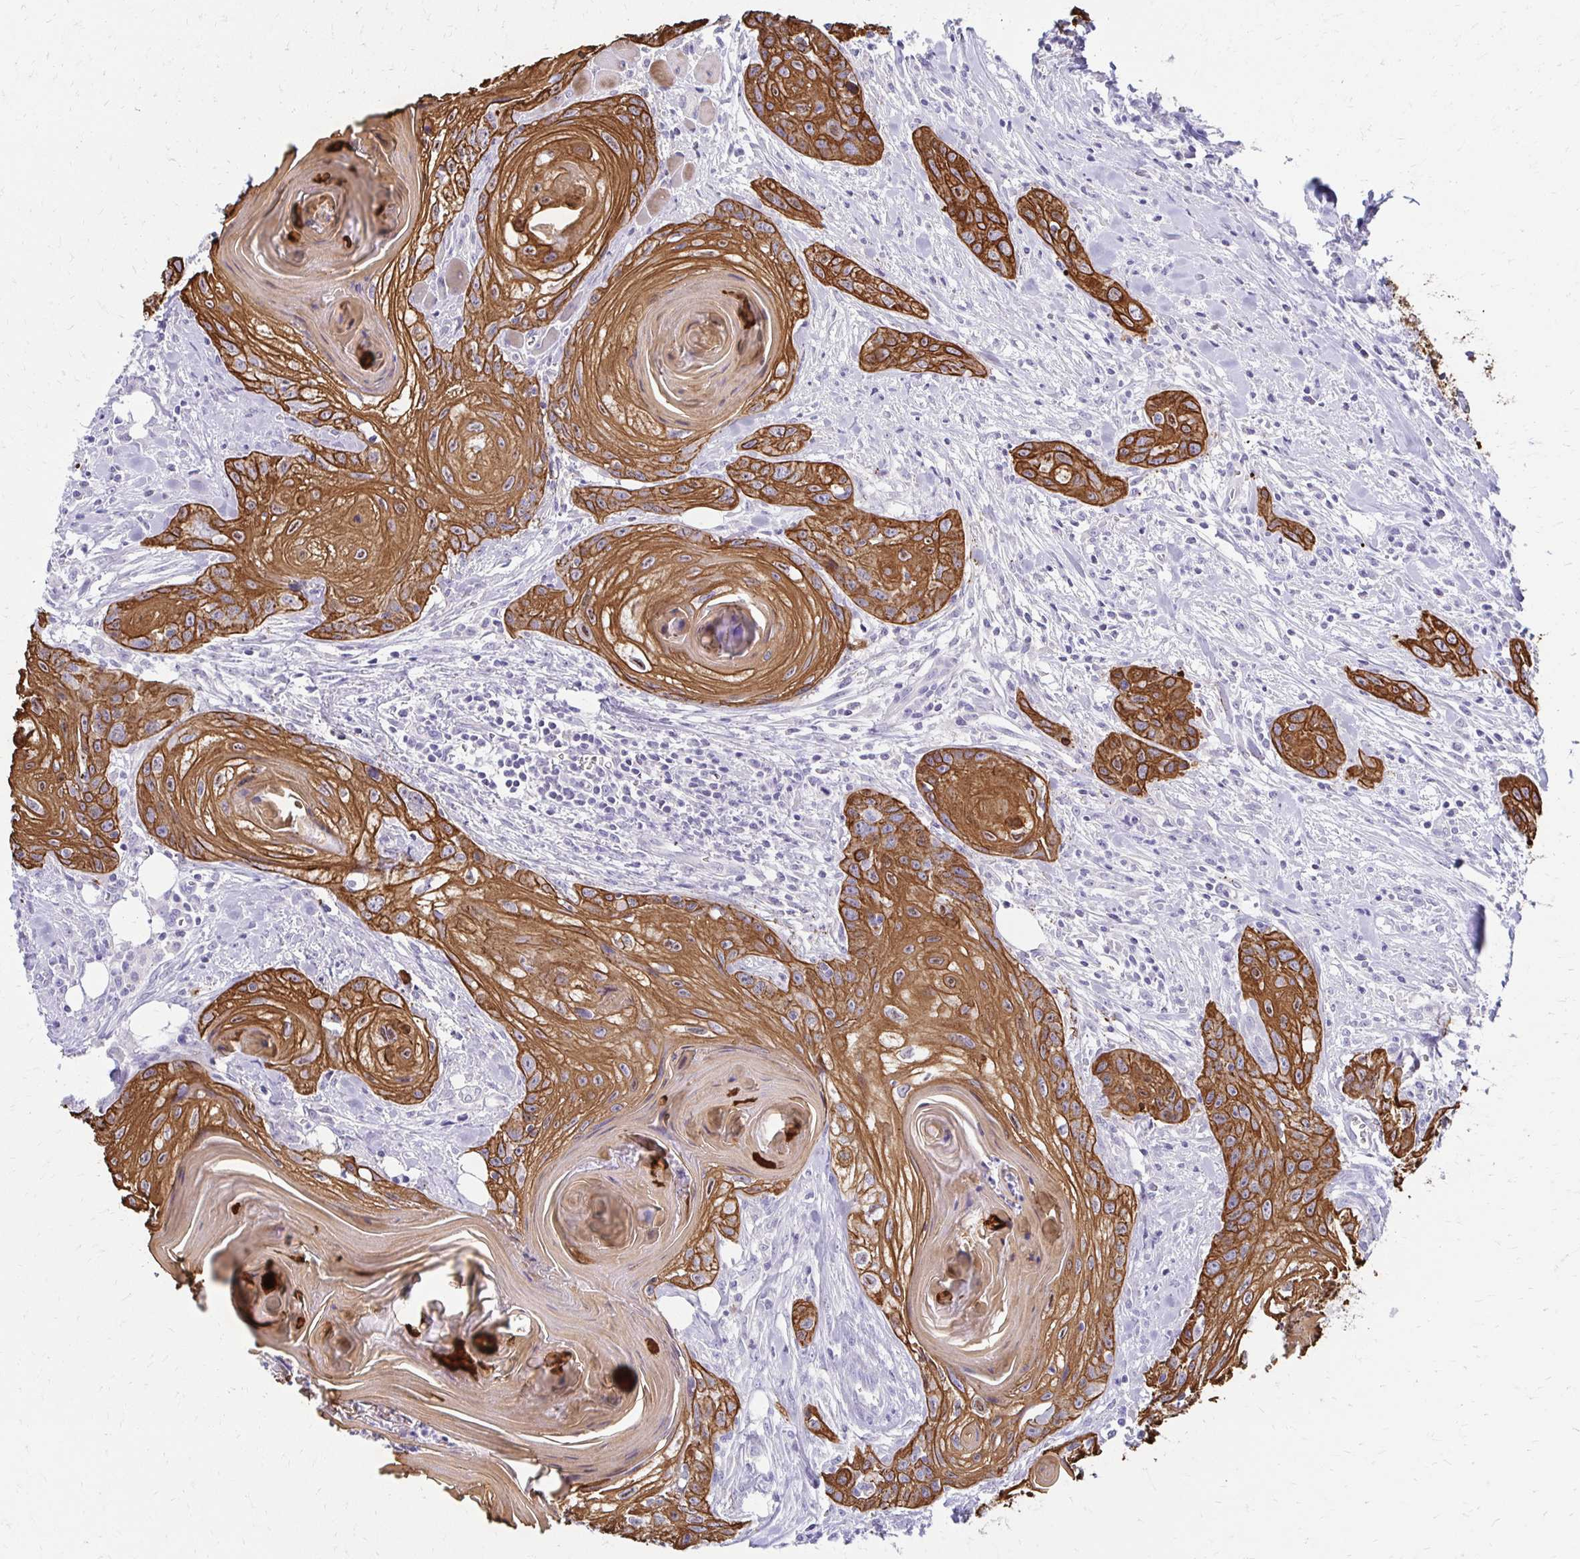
{"staining": {"intensity": "strong", "quantity": ">75%", "location": "cytoplasmic/membranous"}, "tissue": "head and neck cancer", "cell_type": "Tumor cells", "image_type": "cancer", "snomed": [{"axis": "morphology", "description": "Squamous cell carcinoma, NOS"}, {"axis": "topography", "description": "Oral tissue"}, {"axis": "topography", "description": "Head-Neck"}], "caption": "High-power microscopy captured an immunohistochemistry (IHC) photomicrograph of head and neck cancer (squamous cell carcinoma), revealing strong cytoplasmic/membranous staining in approximately >75% of tumor cells. Using DAB (brown) and hematoxylin (blue) stains, captured at high magnification using brightfield microscopy.", "gene": "C1QTNF2", "patient": {"sex": "male", "age": 58}}